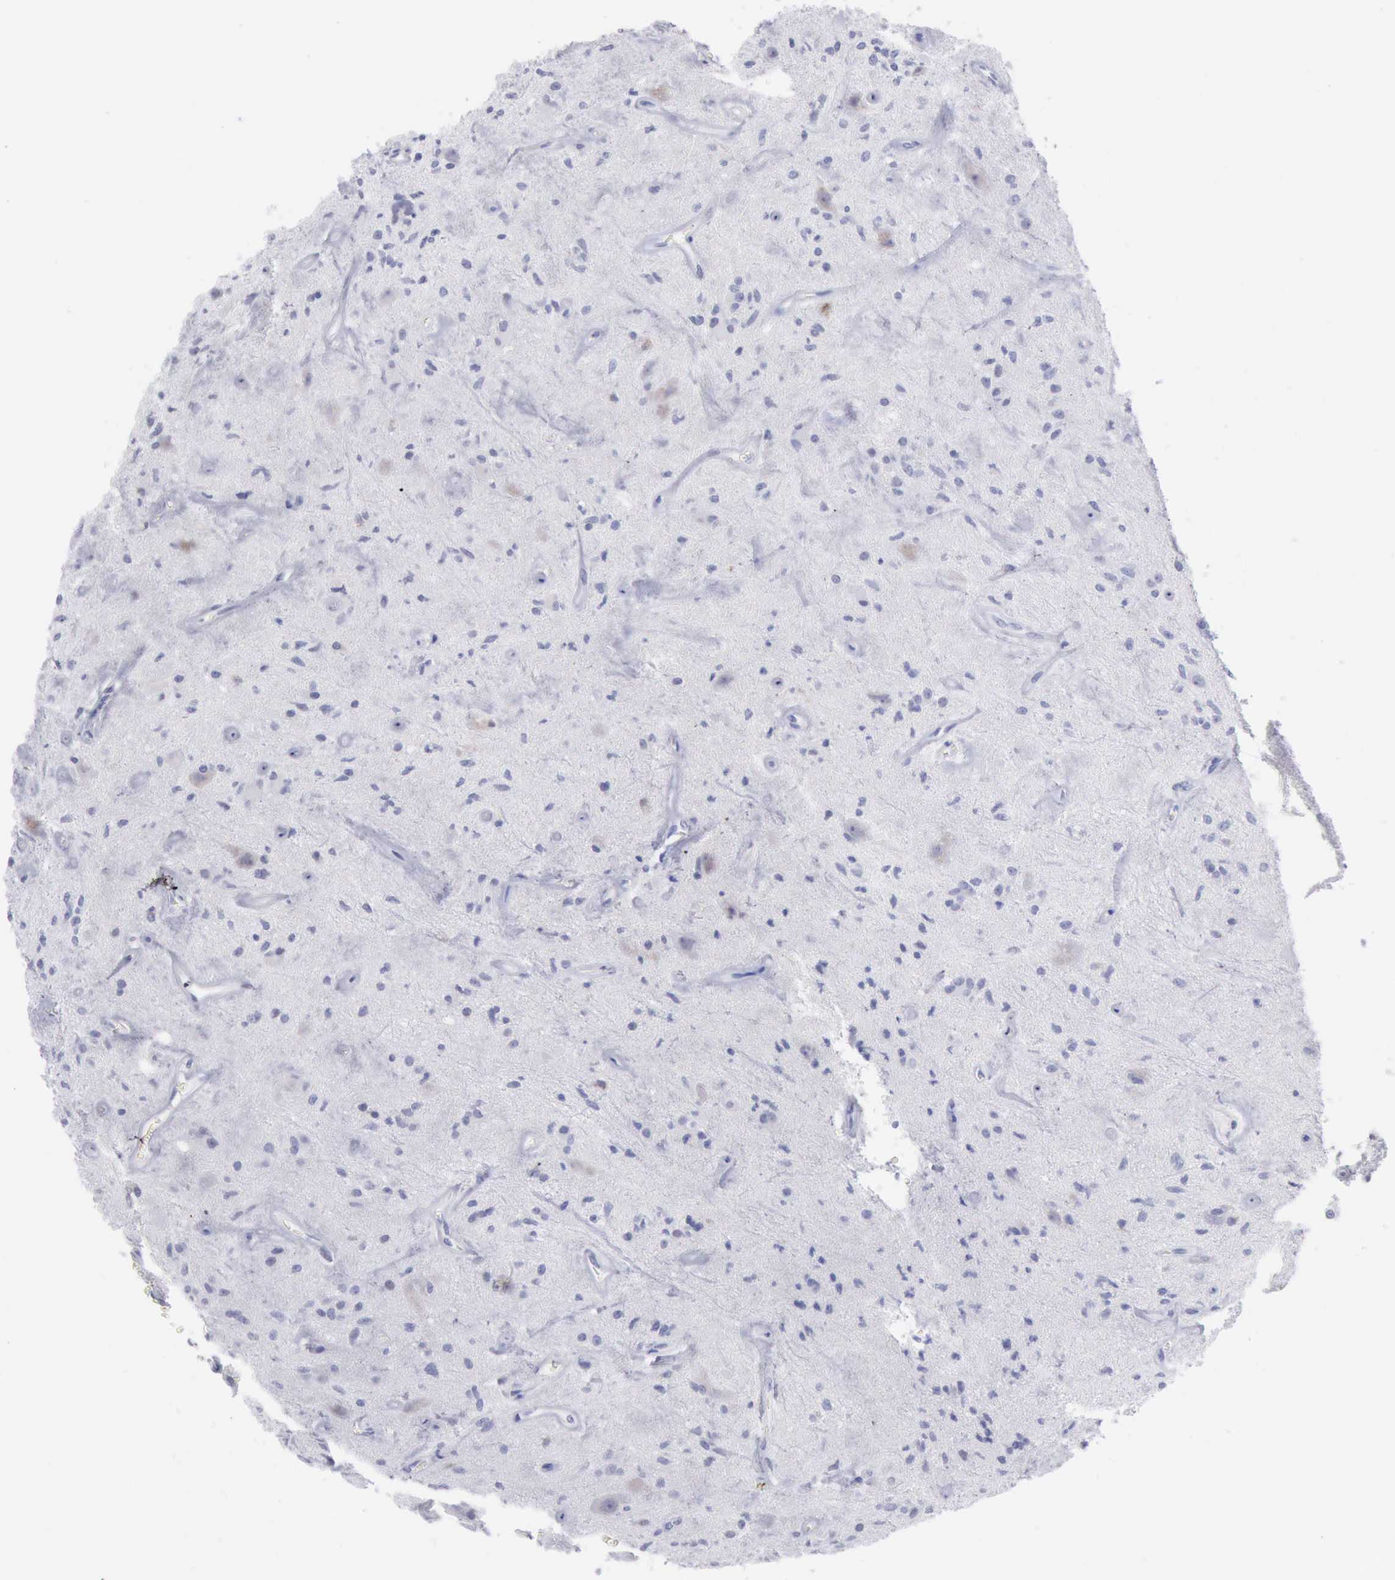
{"staining": {"intensity": "negative", "quantity": "none", "location": "none"}, "tissue": "glioma", "cell_type": "Tumor cells", "image_type": "cancer", "snomed": [{"axis": "morphology", "description": "Glioma, malignant, Low grade"}, {"axis": "topography", "description": "Brain"}], "caption": "Human malignant glioma (low-grade) stained for a protein using immunohistochemistry exhibits no expression in tumor cells.", "gene": "ANGEL1", "patient": {"sex": "female", "age": 15}}